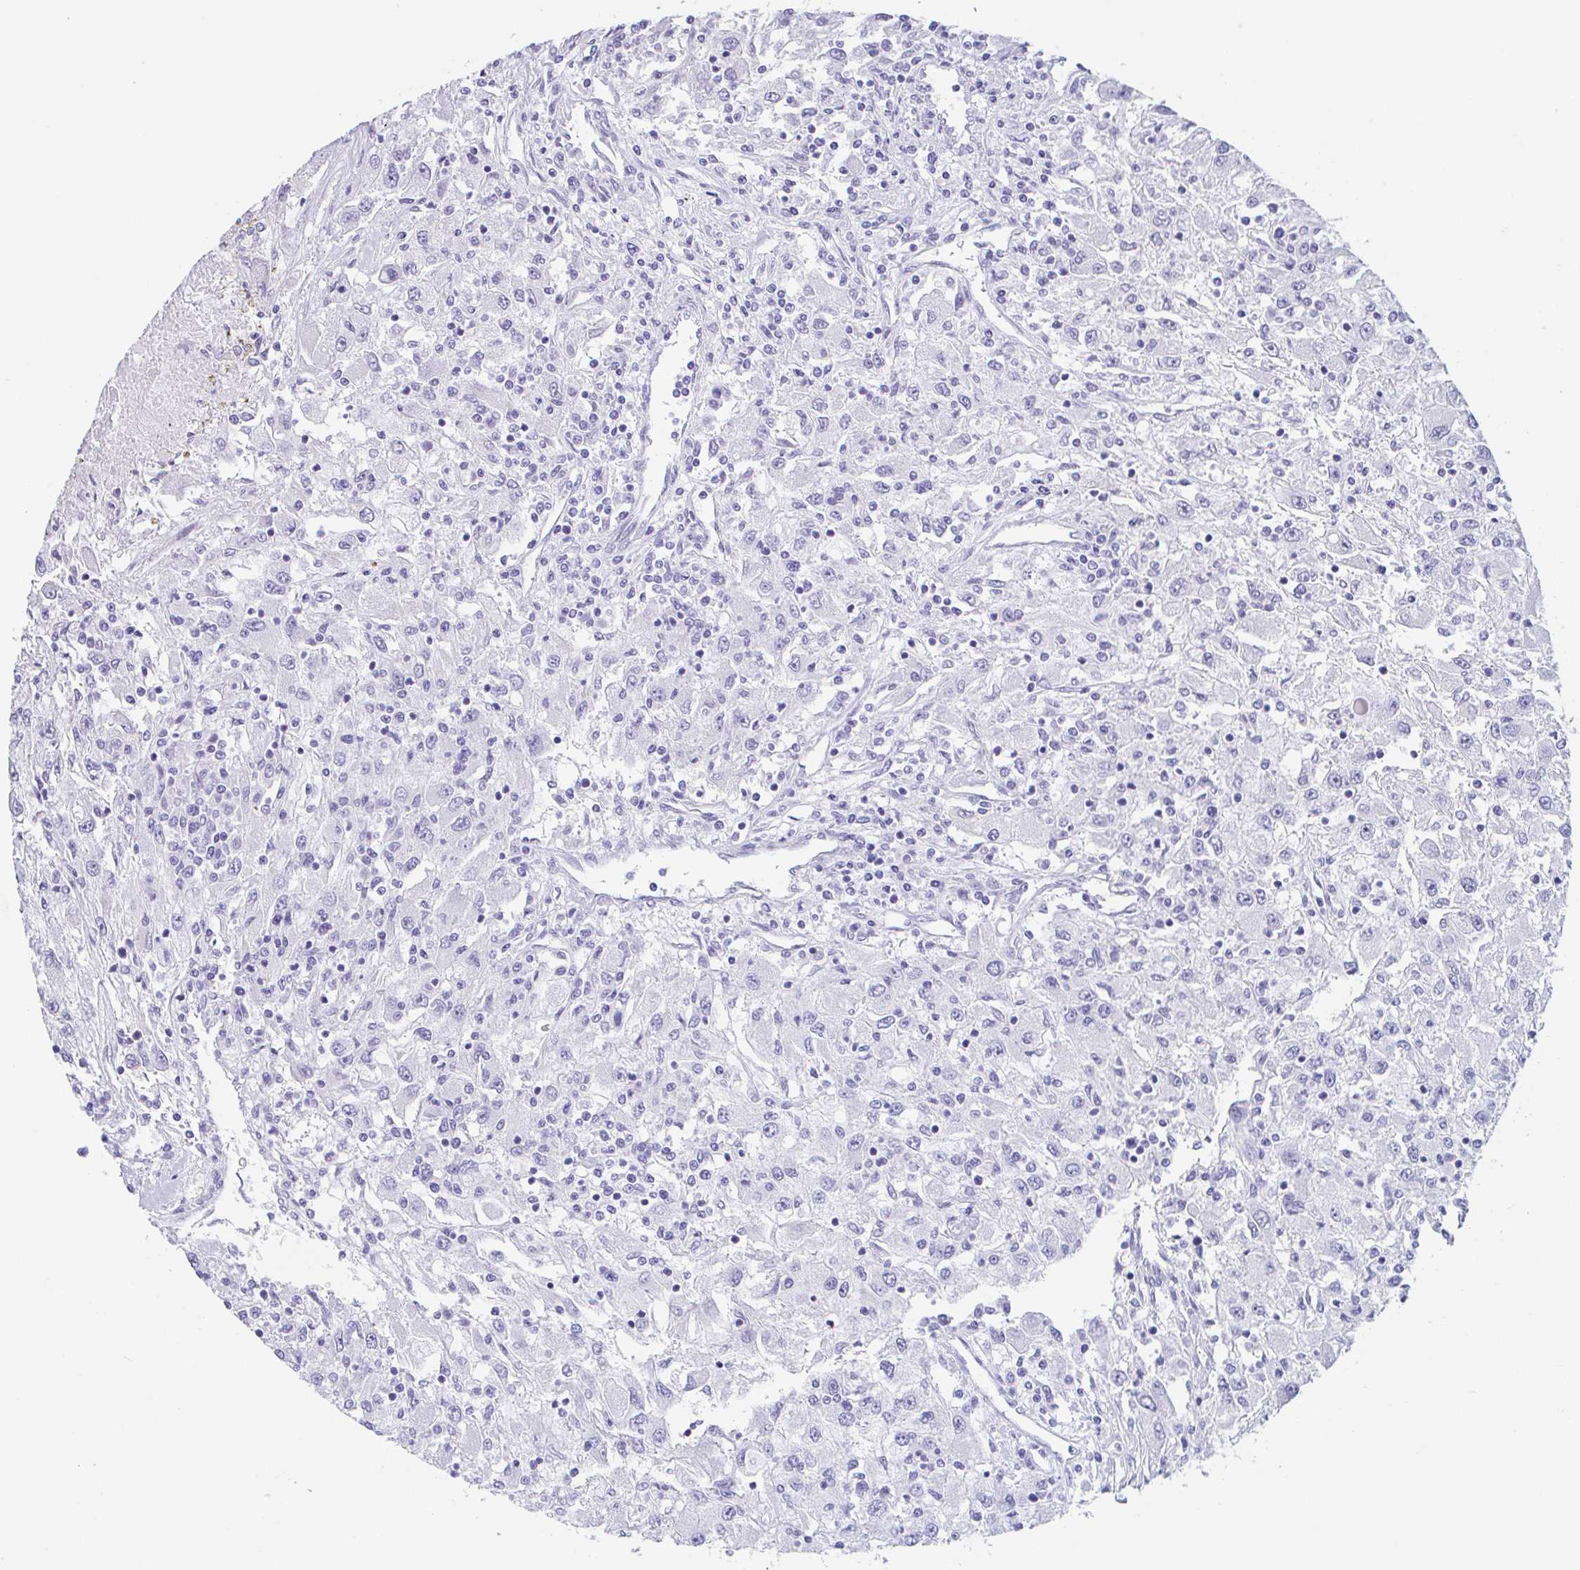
{"staining": {"intensity": "negative", "quantity": "none", "location": "none"}, "tissue": "renal cancer", "cell_type": "Tumor cells", "image_type": "cancer", "snomed": [{"axis": "morphology", "description": "Adenocarcinoma, NOS"}, {"axis": "topography", "description": "Kidney"}], "caption": "DAB immunohistochemical staining of human renal cancer (adenocarcinoma) displays no significant staining in tumor cells.", "gene": "TAS2R41", "patient": {"sex": "female", "age": 67}}